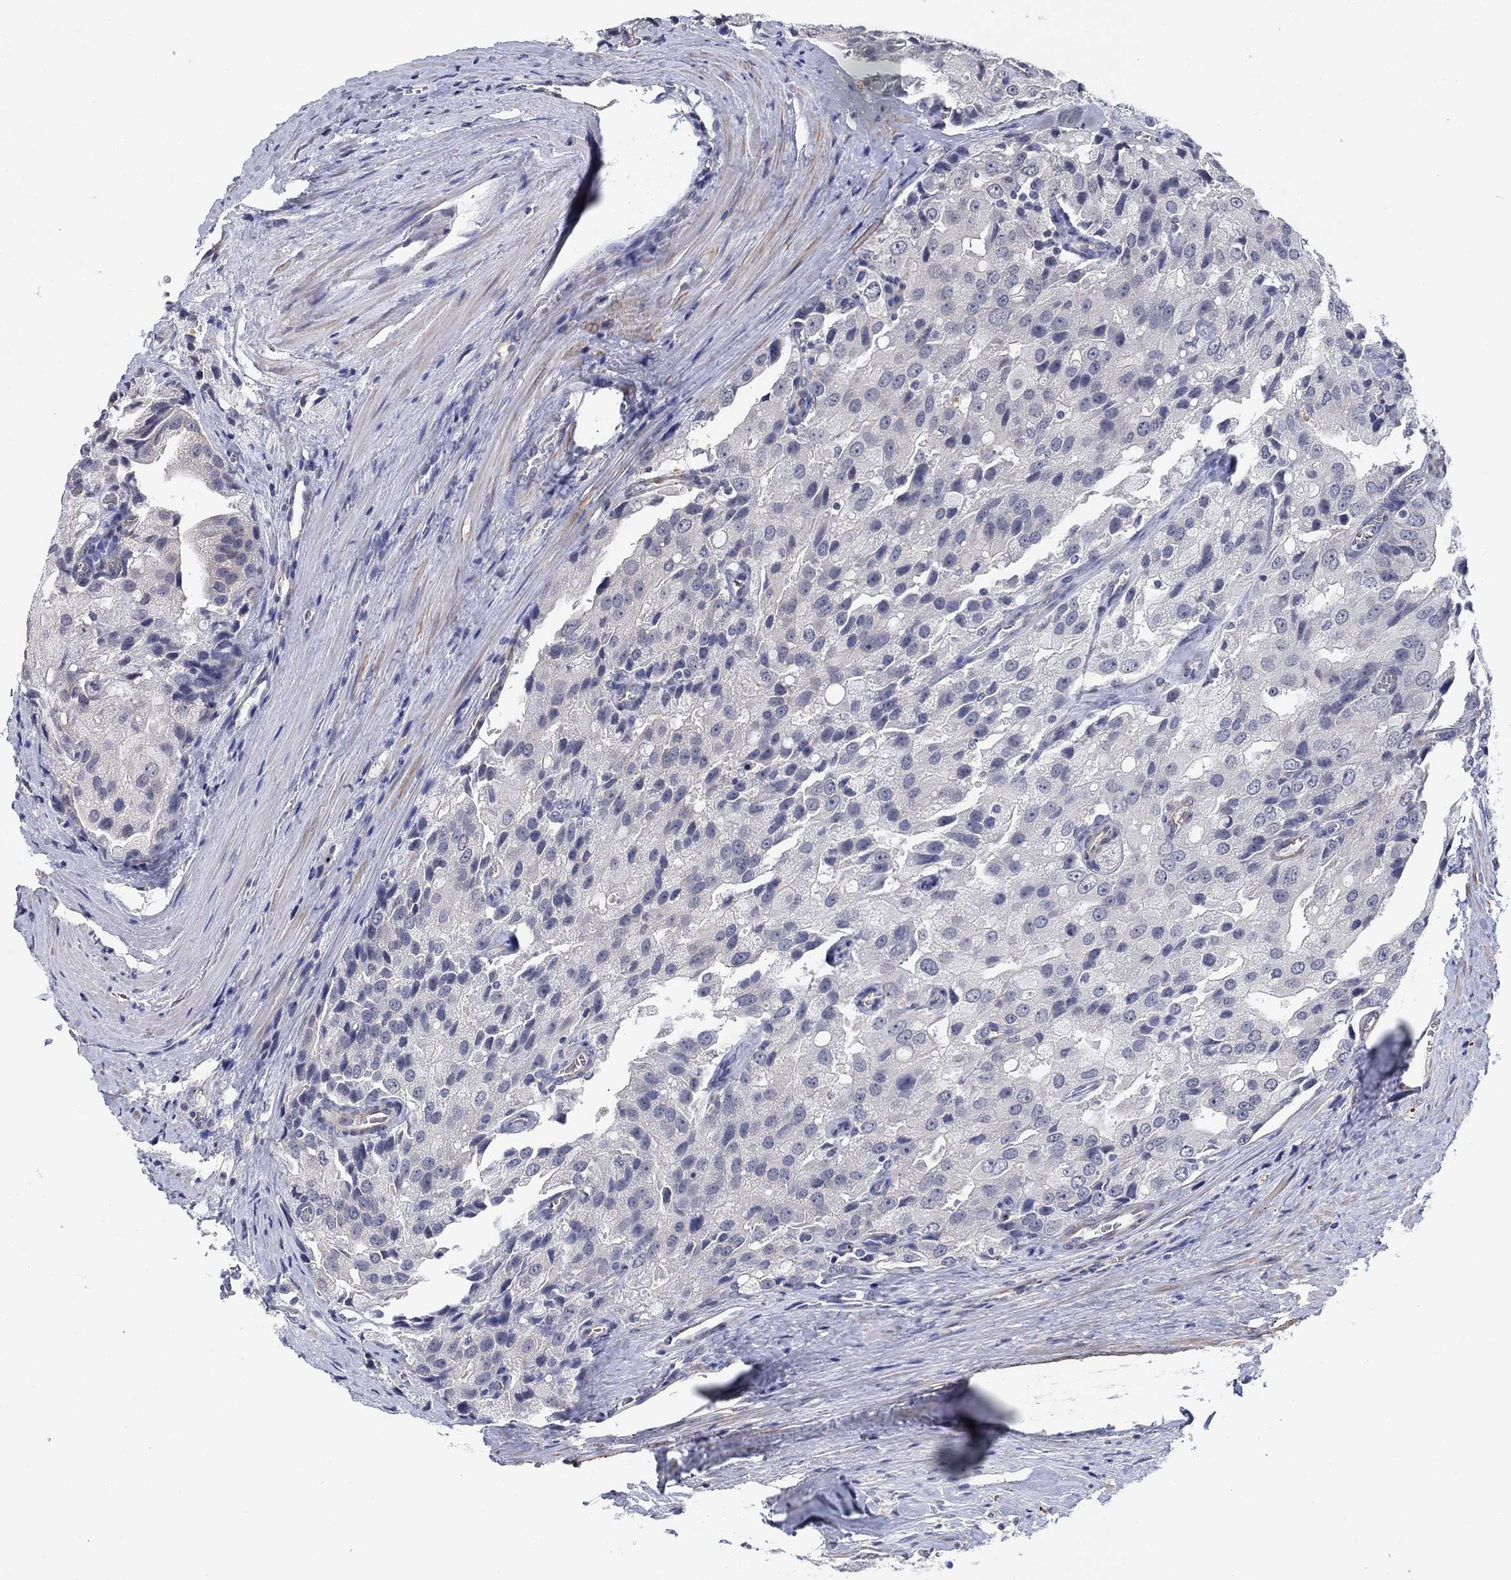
{"staining": {"intensity": "negative", "quantity": "none", "location": "none"}, "tissue": "prostate cancer", "cell_type": "Tumor cells", "image_type": "cancer", "snomed": [{"axis": "morphology", "description": "Adenocarcinoma, NOS"}, {"axis": "topography", "description": "Prostate and seminal vesicle, NOS"}, {"axis": "topography", "description": "Prostate"}], "caption": "Histopathology image shows no protein positivity in tumor cells of adenocarcinoma (prostate) tissue. (Brightfield microscopy of DAB immunohistochemistry at high magnification).", "gene": "OTUB2", "patient": {"sex": "male", "age": 67}}